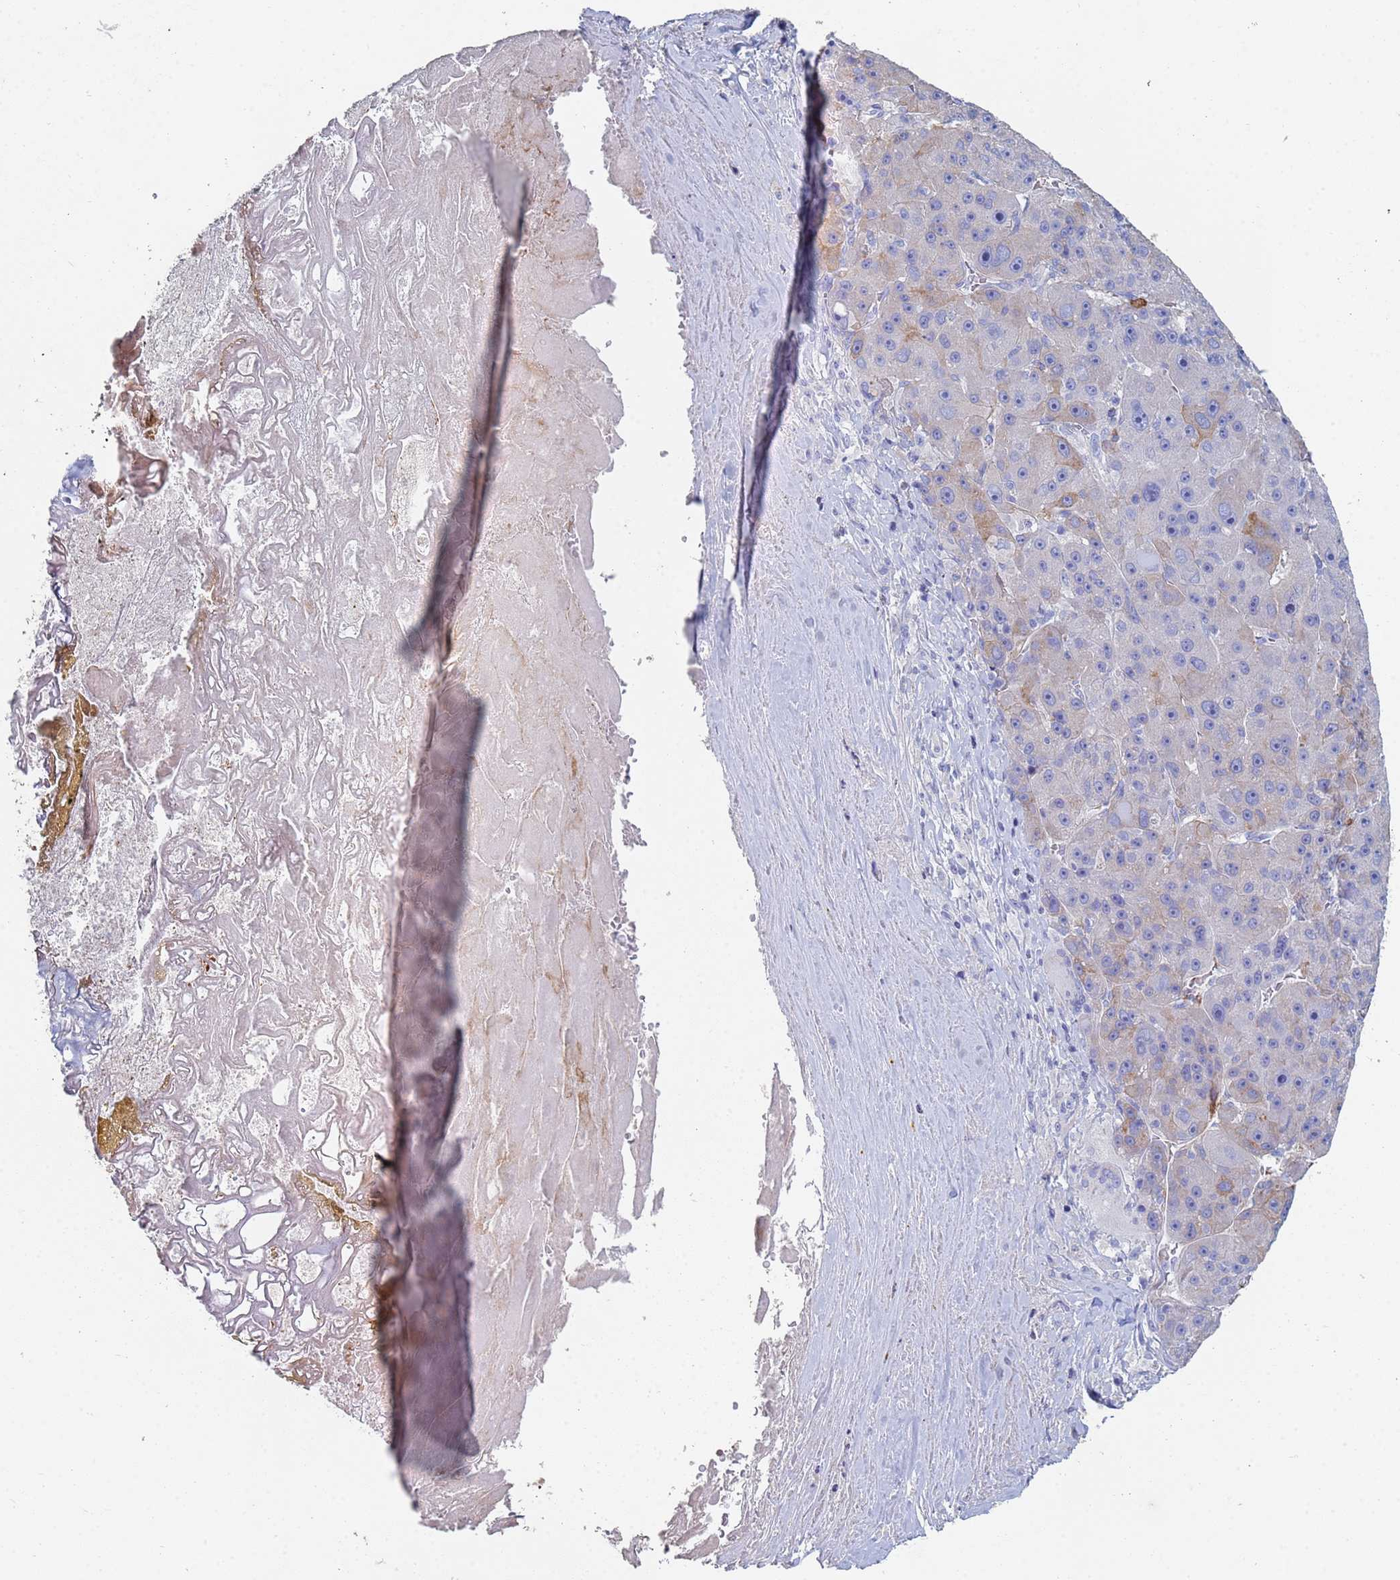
{"staining": {"intensity": "weak", "quantity": "<25%", "location": "cytoplasmic/membranous"}, "tissue": "liver cancer", "cell_type": "Tumor cells", "image_type": "cancer", "snomed": [{"axis": "morphology", "description": "Carcinoma, Hepatocellular, NOS"}, {"axis": "topography", "description": "Liver"}], "caption": "IHC of liver hepatocellular carcinoma exhibits no positivity in tumor cells. (DAB (3,3'-diaminobenzidine) IHC visualized using brightfield microscopy, high magnification).", "gene": "ABCA8", "patient": {"sex": "male", "age": 76}}